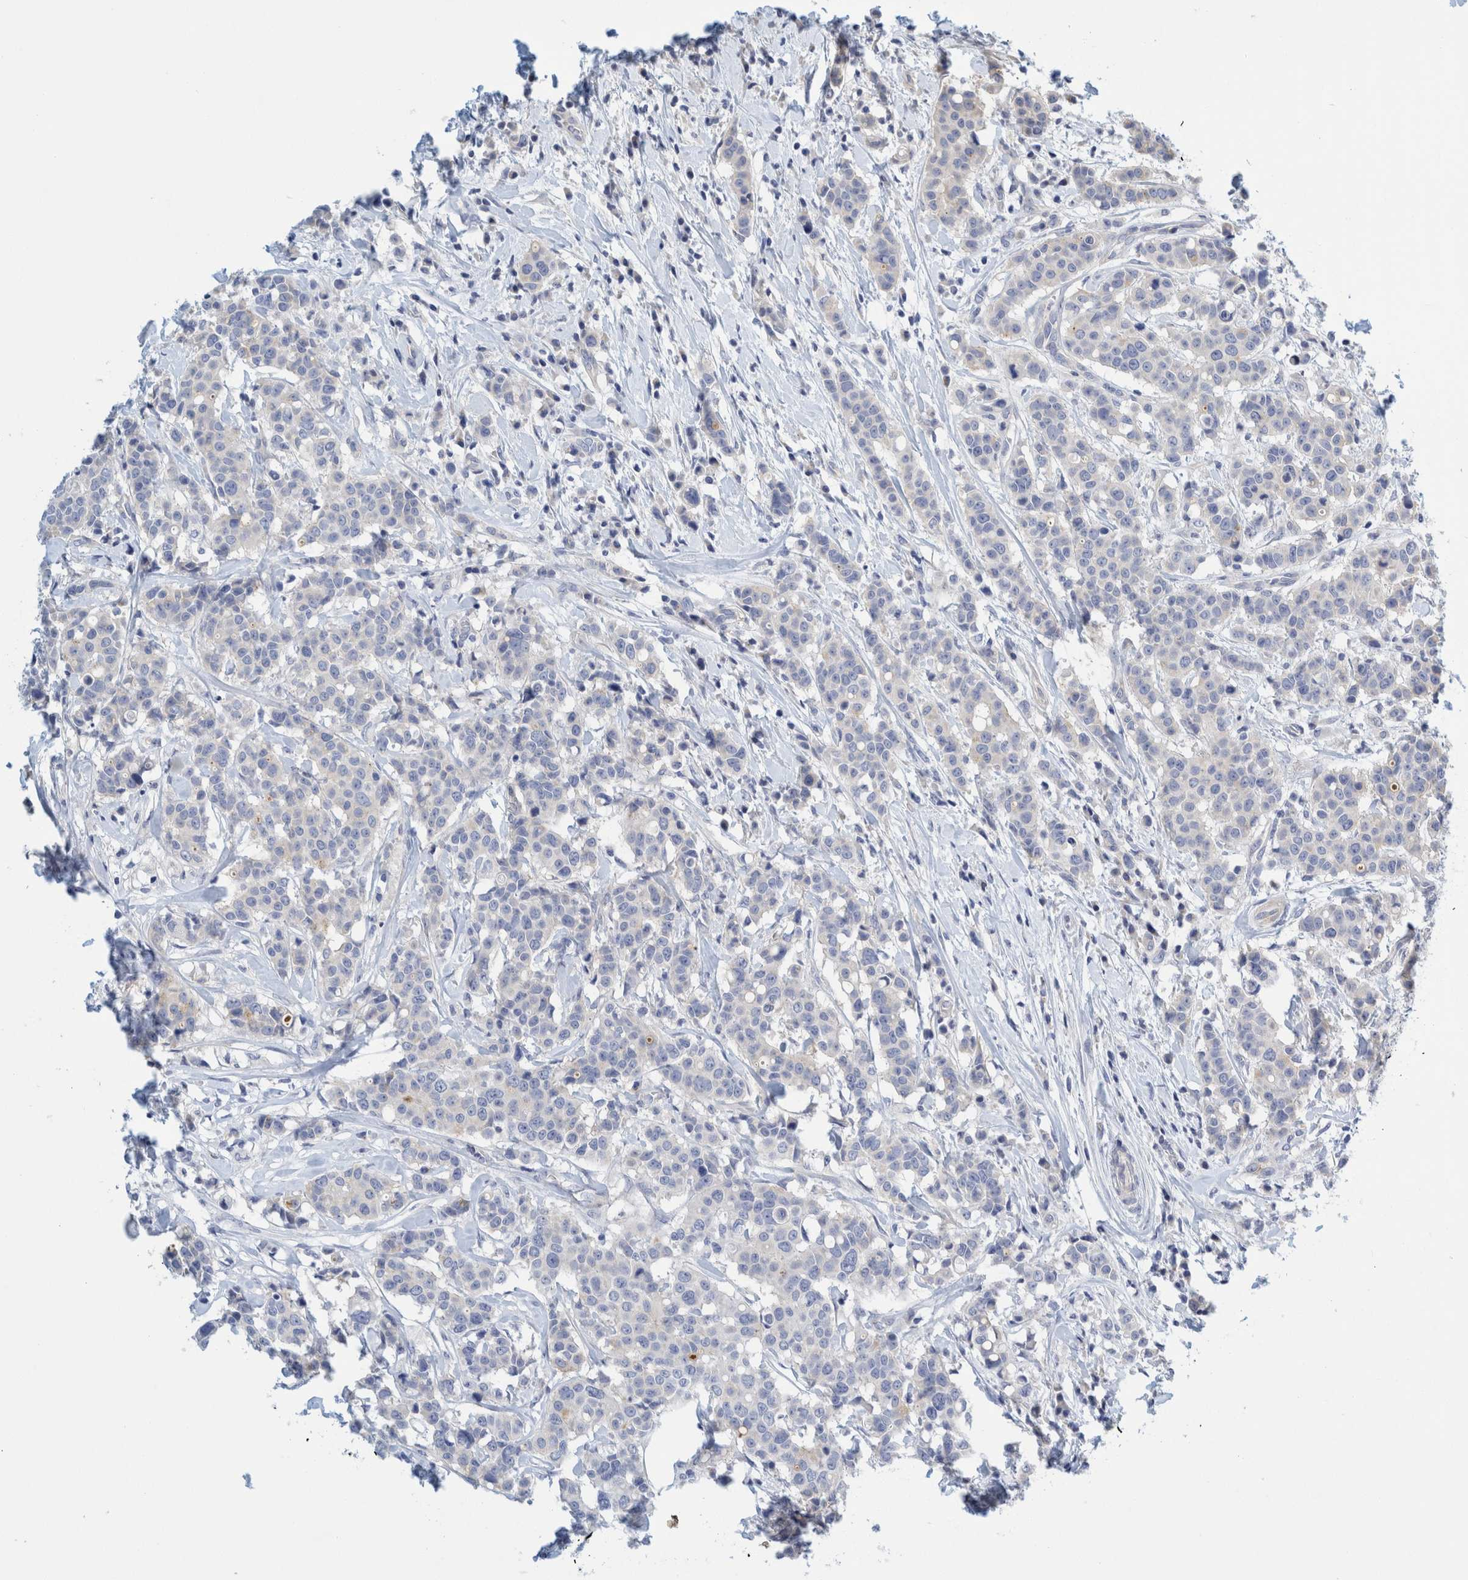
{"staining": {"intensity": "negative", "quantity": "none", "location": "none"}, "tissue": "breast cancer", "cell_type": "Tumor cells", "image_type": "cancer", "snomed": [{"axis": "morphology", "description": "Duct carcinoma"}, {"axis": "topography", "description": "Breast"}], "caption": "Tumor cells are negative for brown protein staining in breast cancer. The staining is performed using DAB (3,3'-diaminobenzidine) brown chromogen with nuclei counter-stained in using hematoxylin.", "gene": "ZNF324B", "patient": {"sex": "female", "age": 27}}